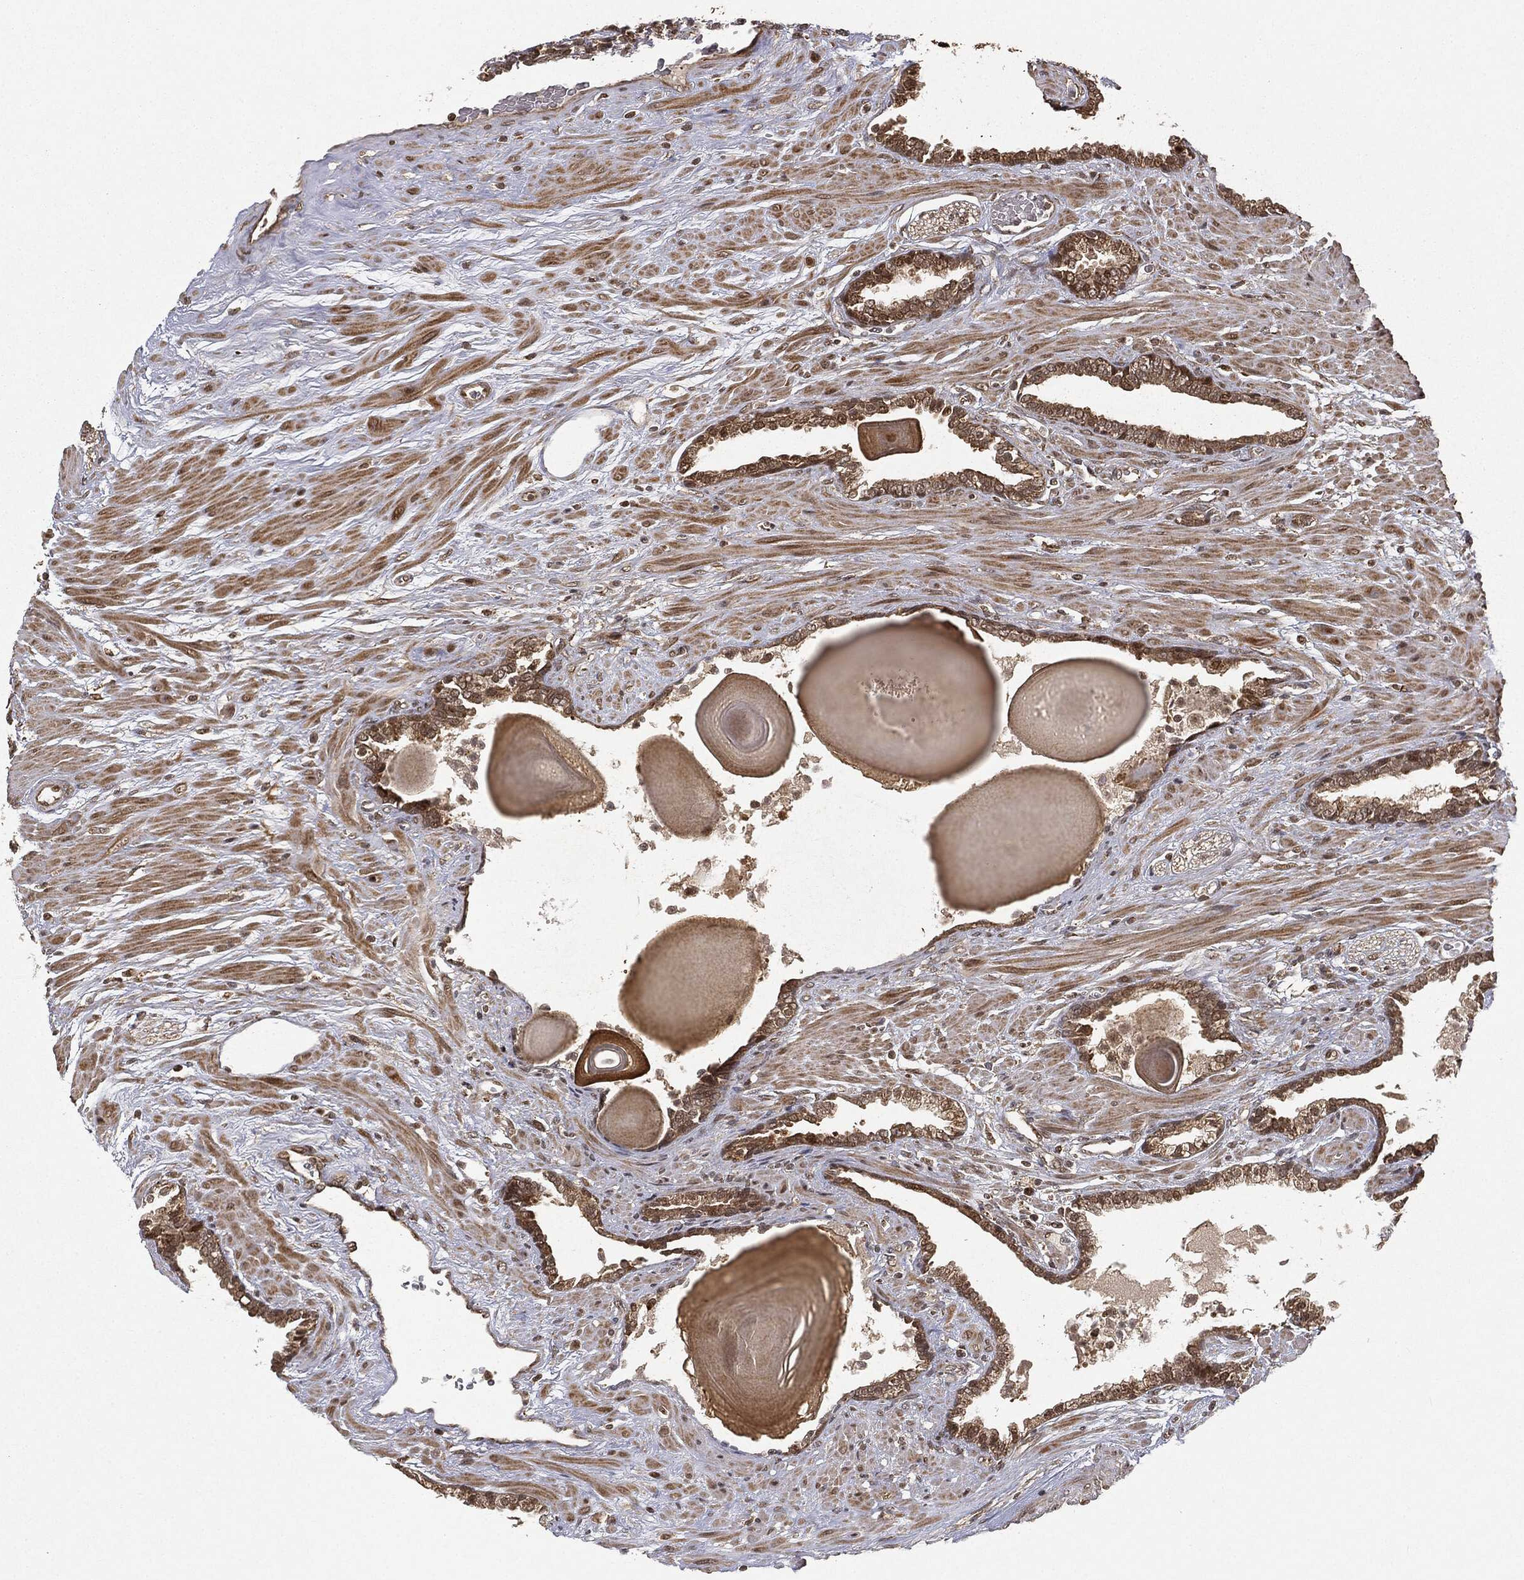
{"staining": {"intensity": "moderate", "quantity": ">75%", "location": "cytoplasmic/membranous"}, "tissue": "prostate cancer", "cell_type": "Tumor cells", "image_type": "cancer", "snomed": [{"axis": "morphology", "description": "Adenocarcinoma, Low grade"}, {"axis": "topography", "description": "Prostate"}], "caption": "An immunohistochemistry photomicrograph of neoplastic tissue is shown. Protein staining in brown shows moderate cytoplasmic/membranous positivity in prostate low-grade adenocarcinoma within tumor cells.", "gene": "ZNHIT6", "patient": {"sex": "male", "age": 69}}